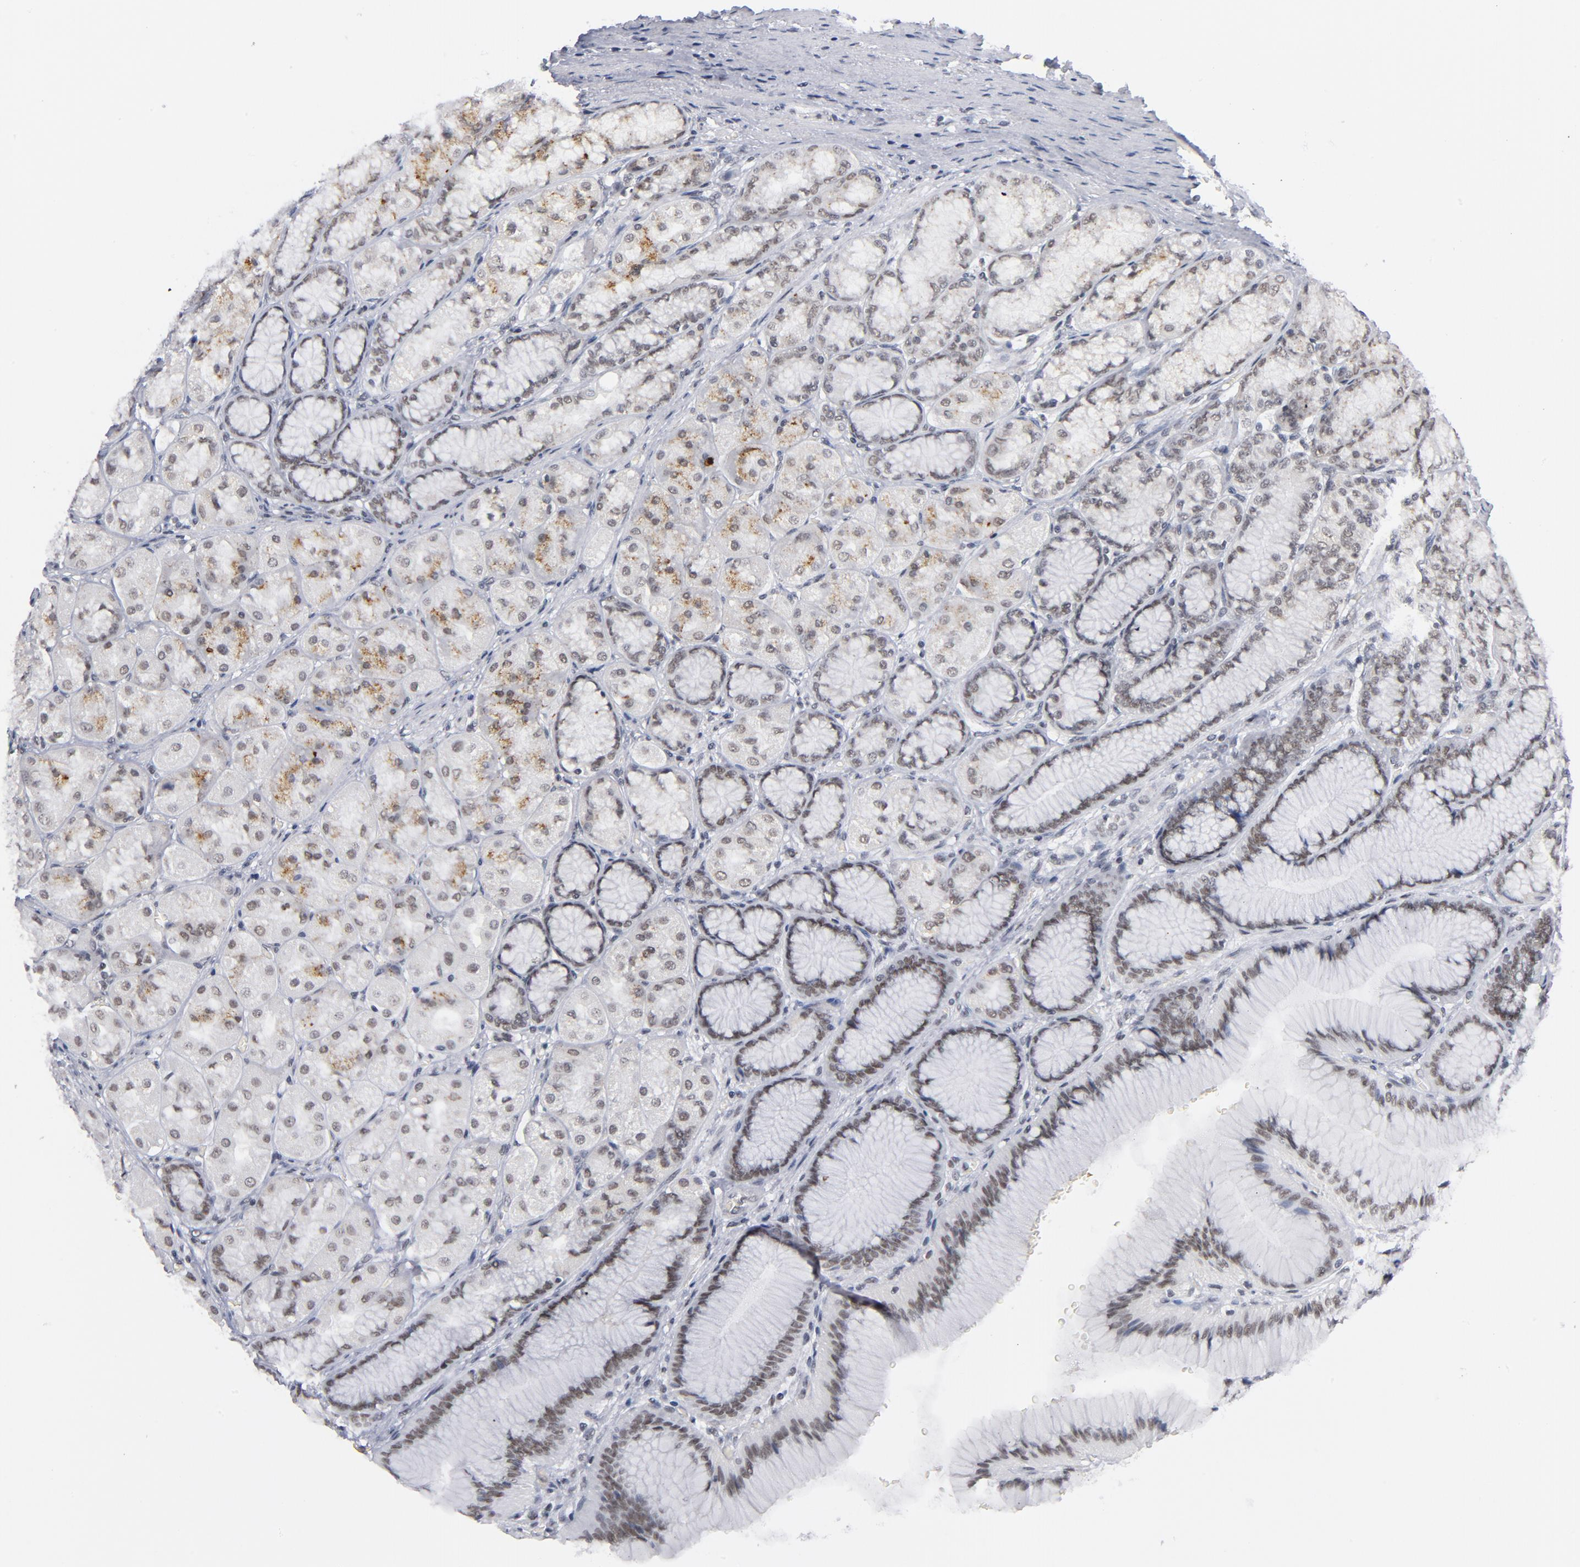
{"staining": {"intensity": "moderate", "quantity": ">75%", "location": "cytoplasmic/membranous,nuclear"}, "tissue": "stomach", "cell_type": "Glandular cells", "image_type": "normal", "snomed": [{"axis": "morphology", "description": "Normal tissue, NOS"}, {"axis": "morphology", "description": "Adenocarcinoma, NOS"}, {"axis": "topography", "description": "Stomach"}, {"axis": "topography", "description": "Stomach, lower"}], "caption": "This micrograph shows immunohistochemistry staining of unremarkable human stomach, with medium moderate cytoplasmic/membranous,nuclear expression in approximately >75% of glandular cells.", "gene": "BAP1", "patient": {"sex": "female", "age": 65}}